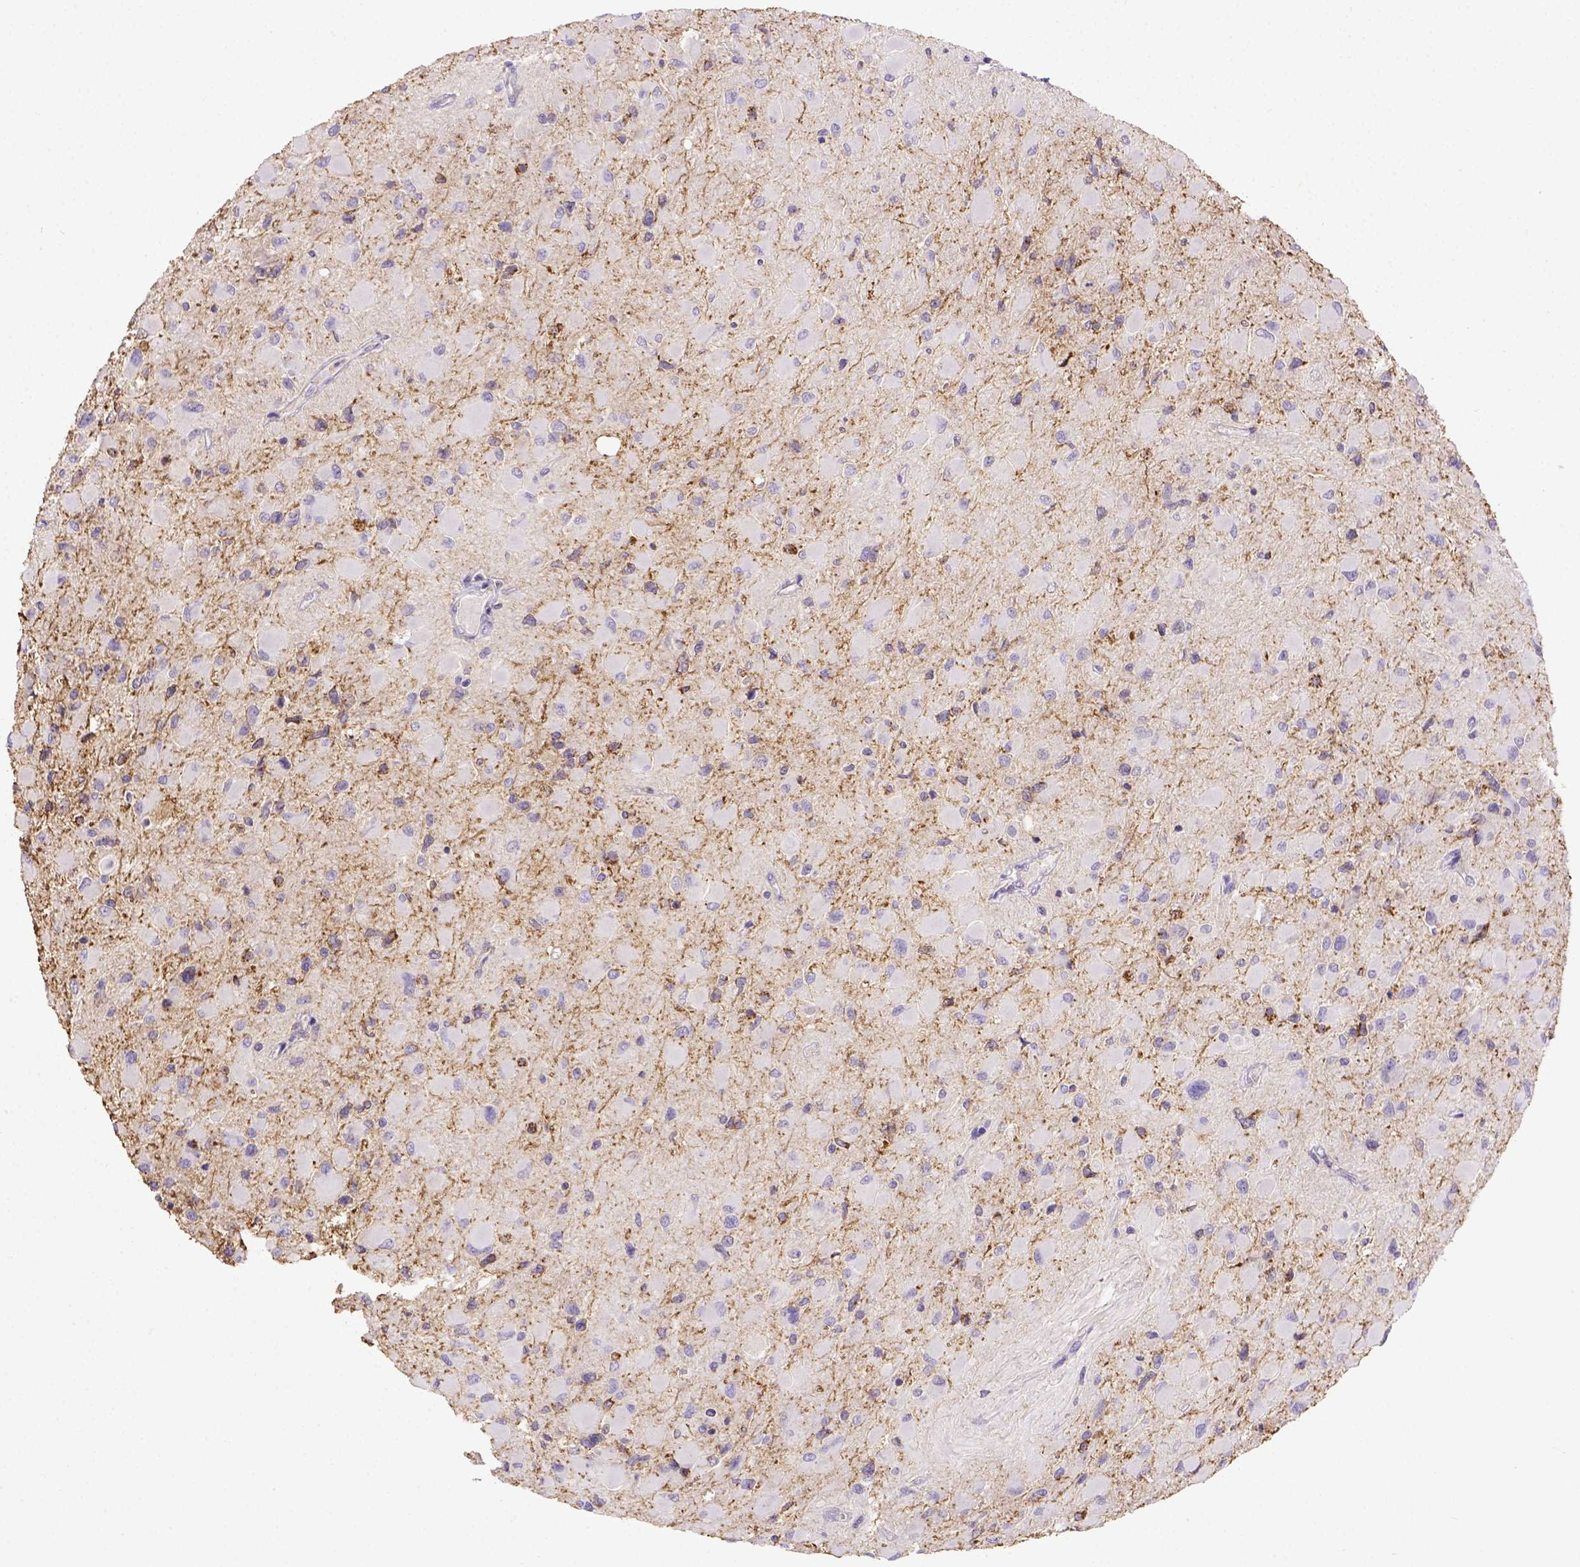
{"staining": {"intensity": "negative", "quantity": "none", "location": "none"}, "tissue": "glioma", "cell_type": "Tumor cells", "image_type": "cancer", "snomed": [{"axis": "morphology", "description": "Glioma, malignant, High grade"}, {"axis": "topography", "description": "Cerebral cortex"}], "caption": "High power microscopy image of an immunohistochemistry image of malignant glioma (high-grade), revealing no significant positivity in tumor cells.", "gene": "B3GAT1", "patient": {"sex": "female", "age": 36}}